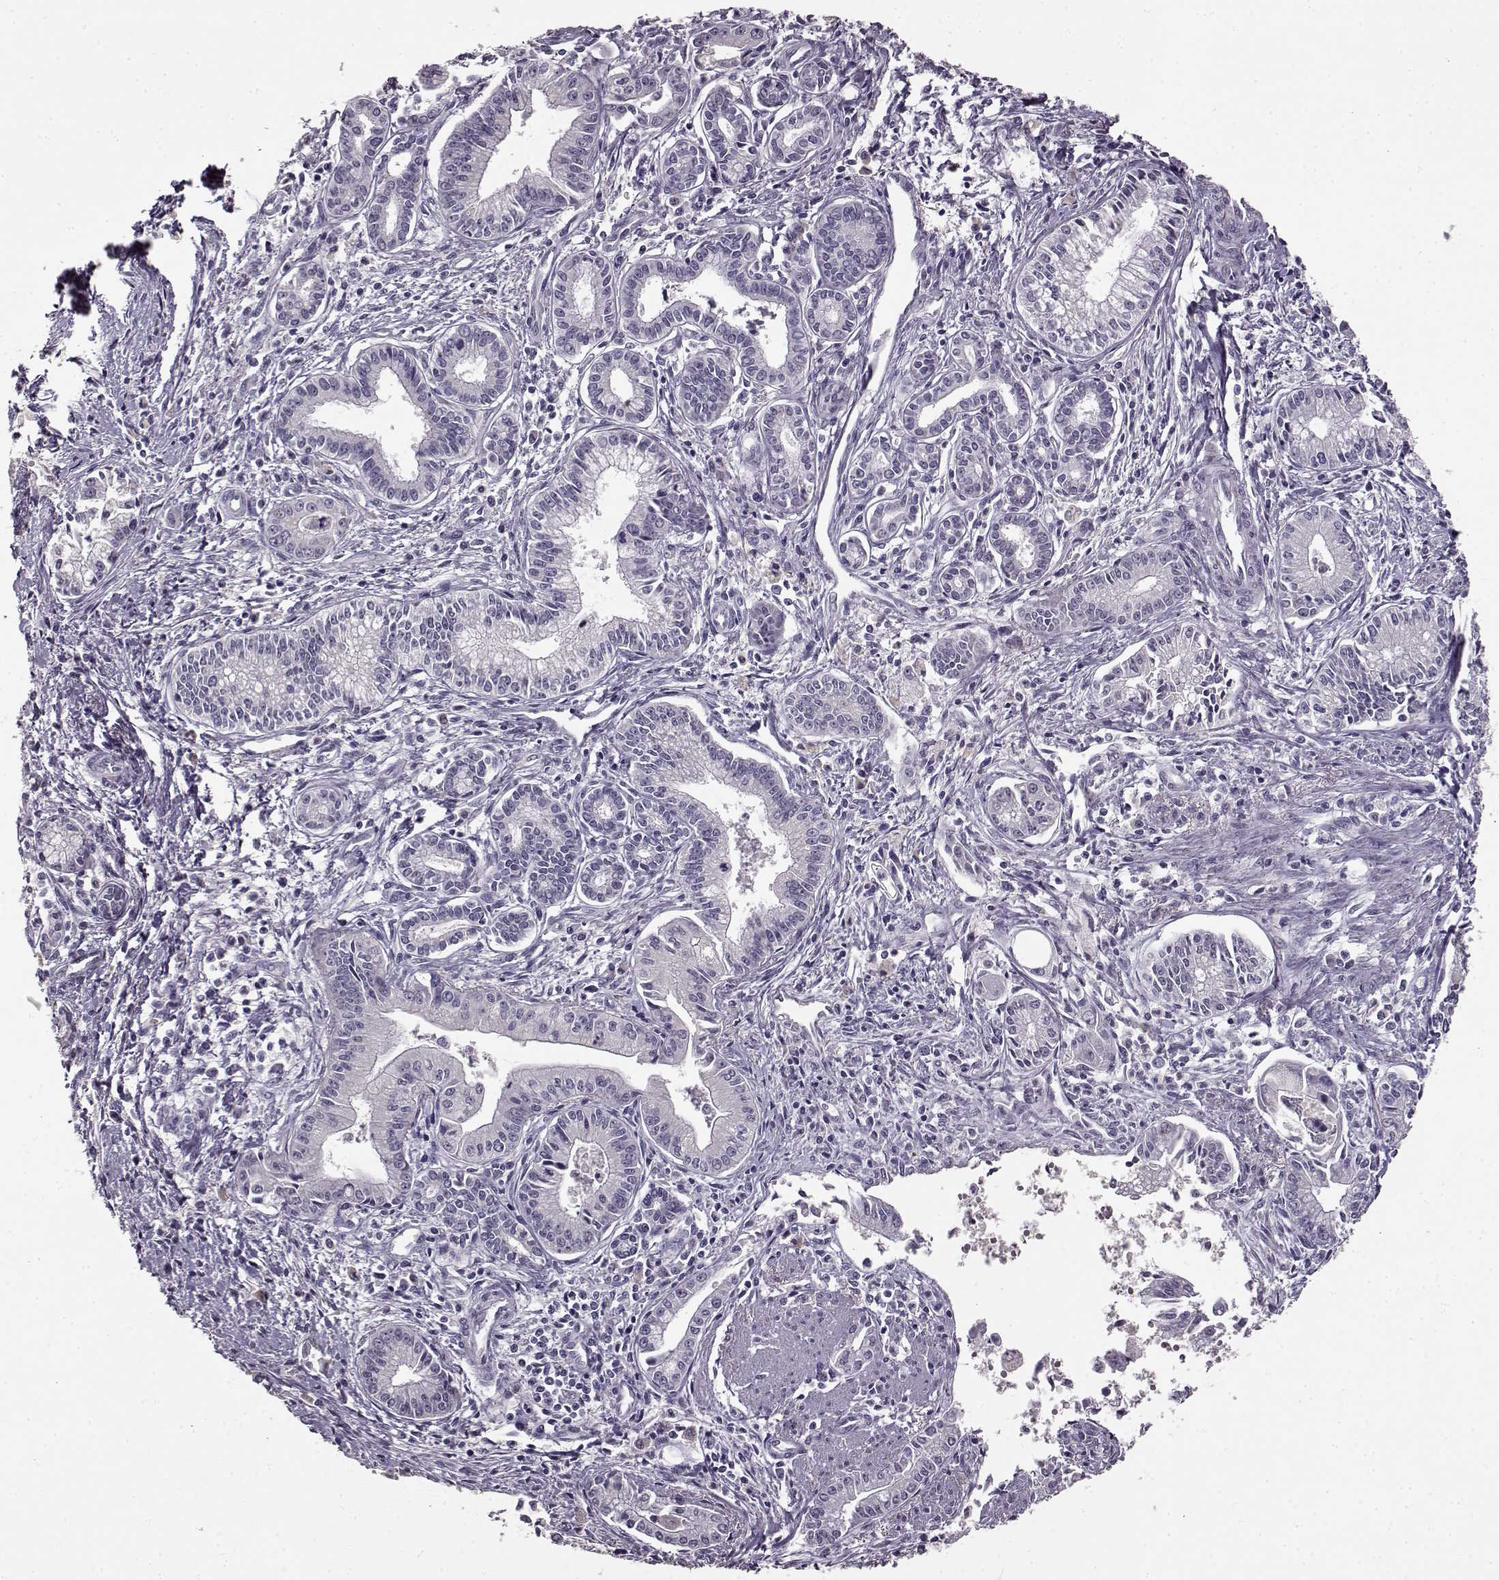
{"staining": {"intensity": "negative", "quantity": "none", "location": "none"}, "tissue": "pancreatic cancer", "cell_type": "Tumor cells", "image_type": "cancer", "snomed": [{"axis": "morphology", "description": "Adenocarcinoma, NOS"}, {"axis": "topography", "description": "Pancreas"}], "caption": "A histopathology image of human adenocarcinoma (pancreatic) is negative for staining in tumor cells.", "gene": "FSHB", "patient": {"sex": "female", "age": 65}}